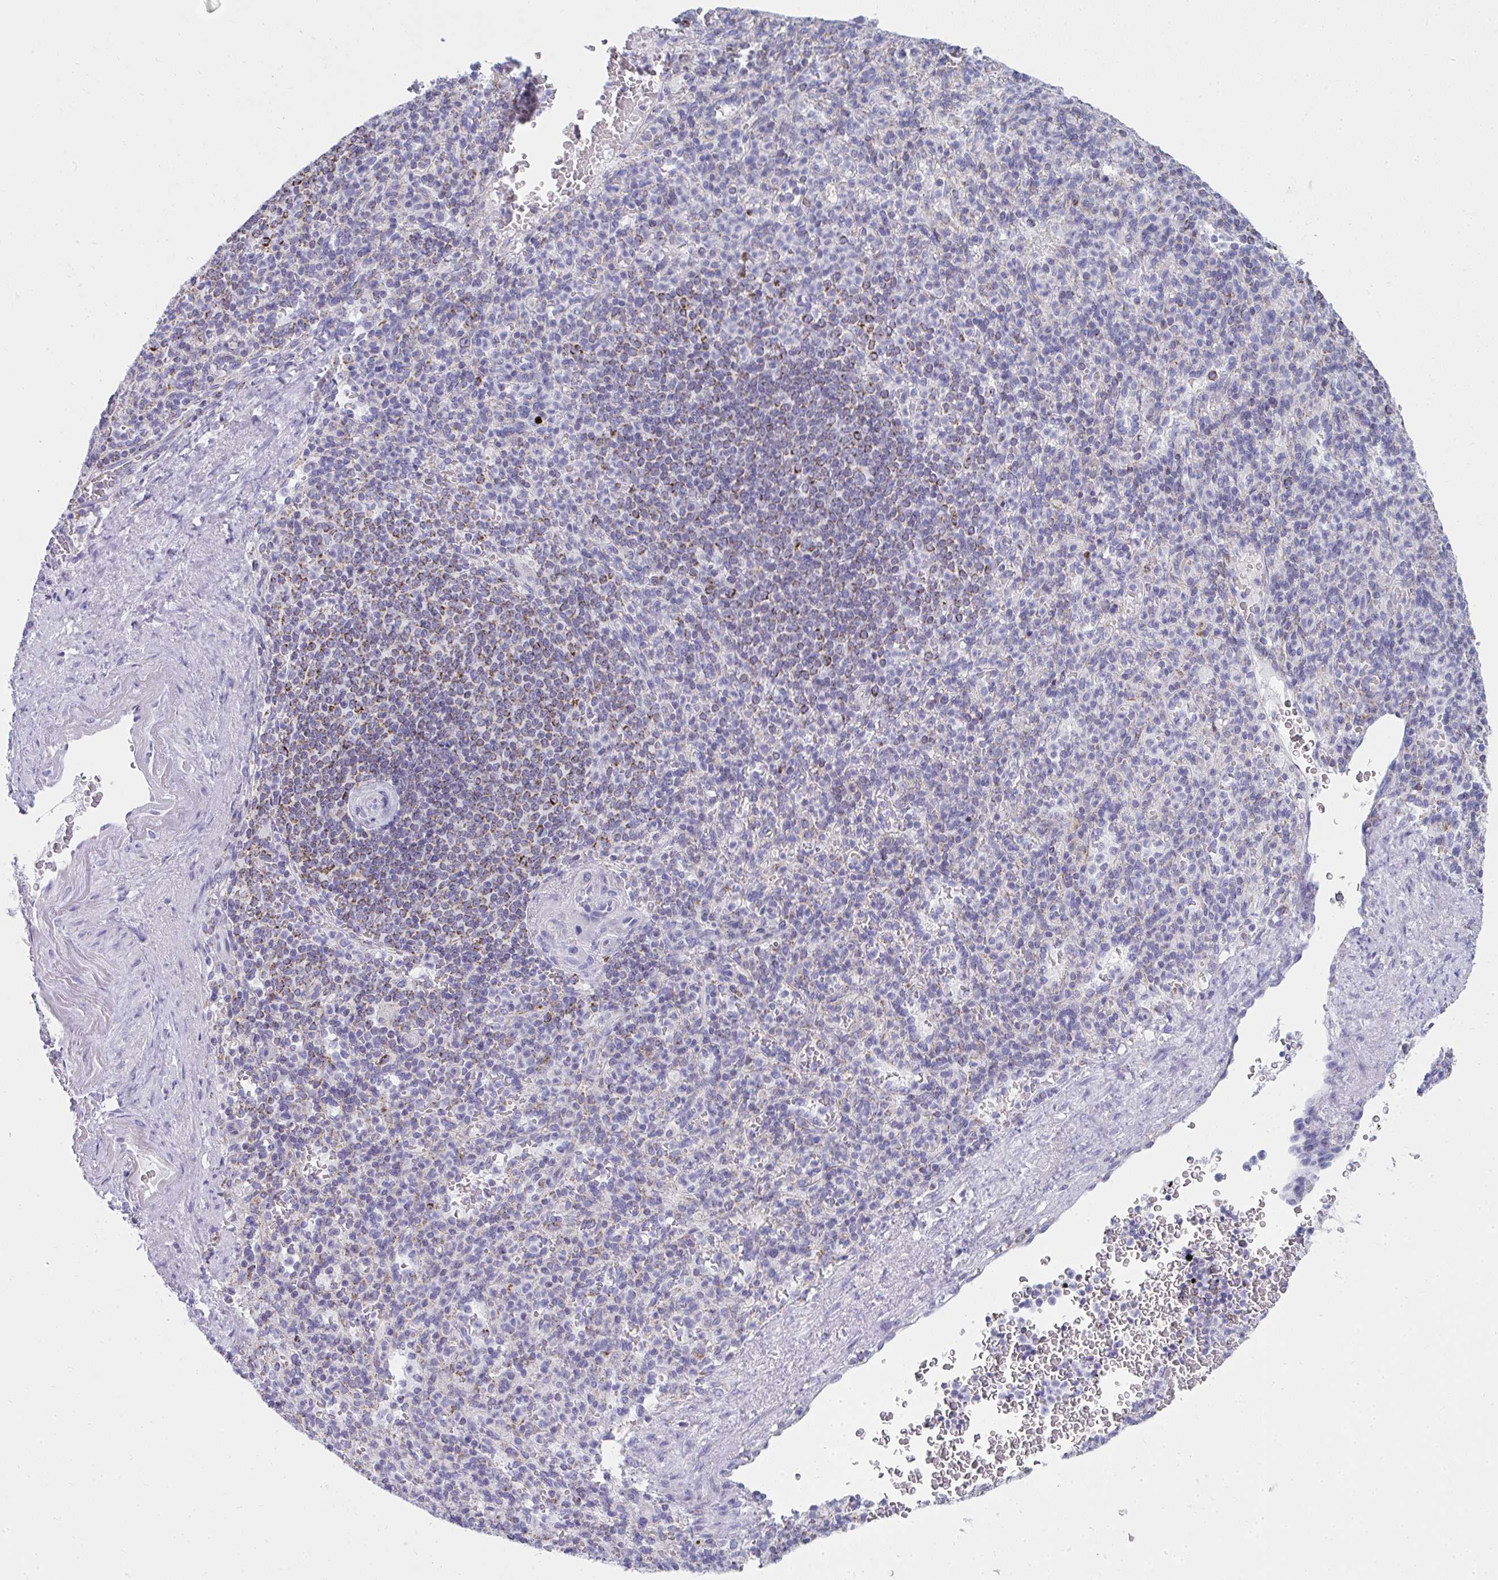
{"staining": {"intensity": "moderate", "quantity": "<25%", "location": "cytoplasmic/membranous"}, "tissue": "spleen", "cell_type": "Cells in red pulp", "image_type": "normal", "snomed": [{"axis": "morphology", "description": "Normal tissue, NOS"}, {"axis": "topography", "description": "Spleen"}], "caption": "Immunohistochemical staining of unremarkable human spleen shows <25% levels of moderate cytoplasmic/membranous protein expression in approximately <25% of cells in red pulp.", "gene": "SLC6A1", "patient": {"sex": "female", "age": 74}}